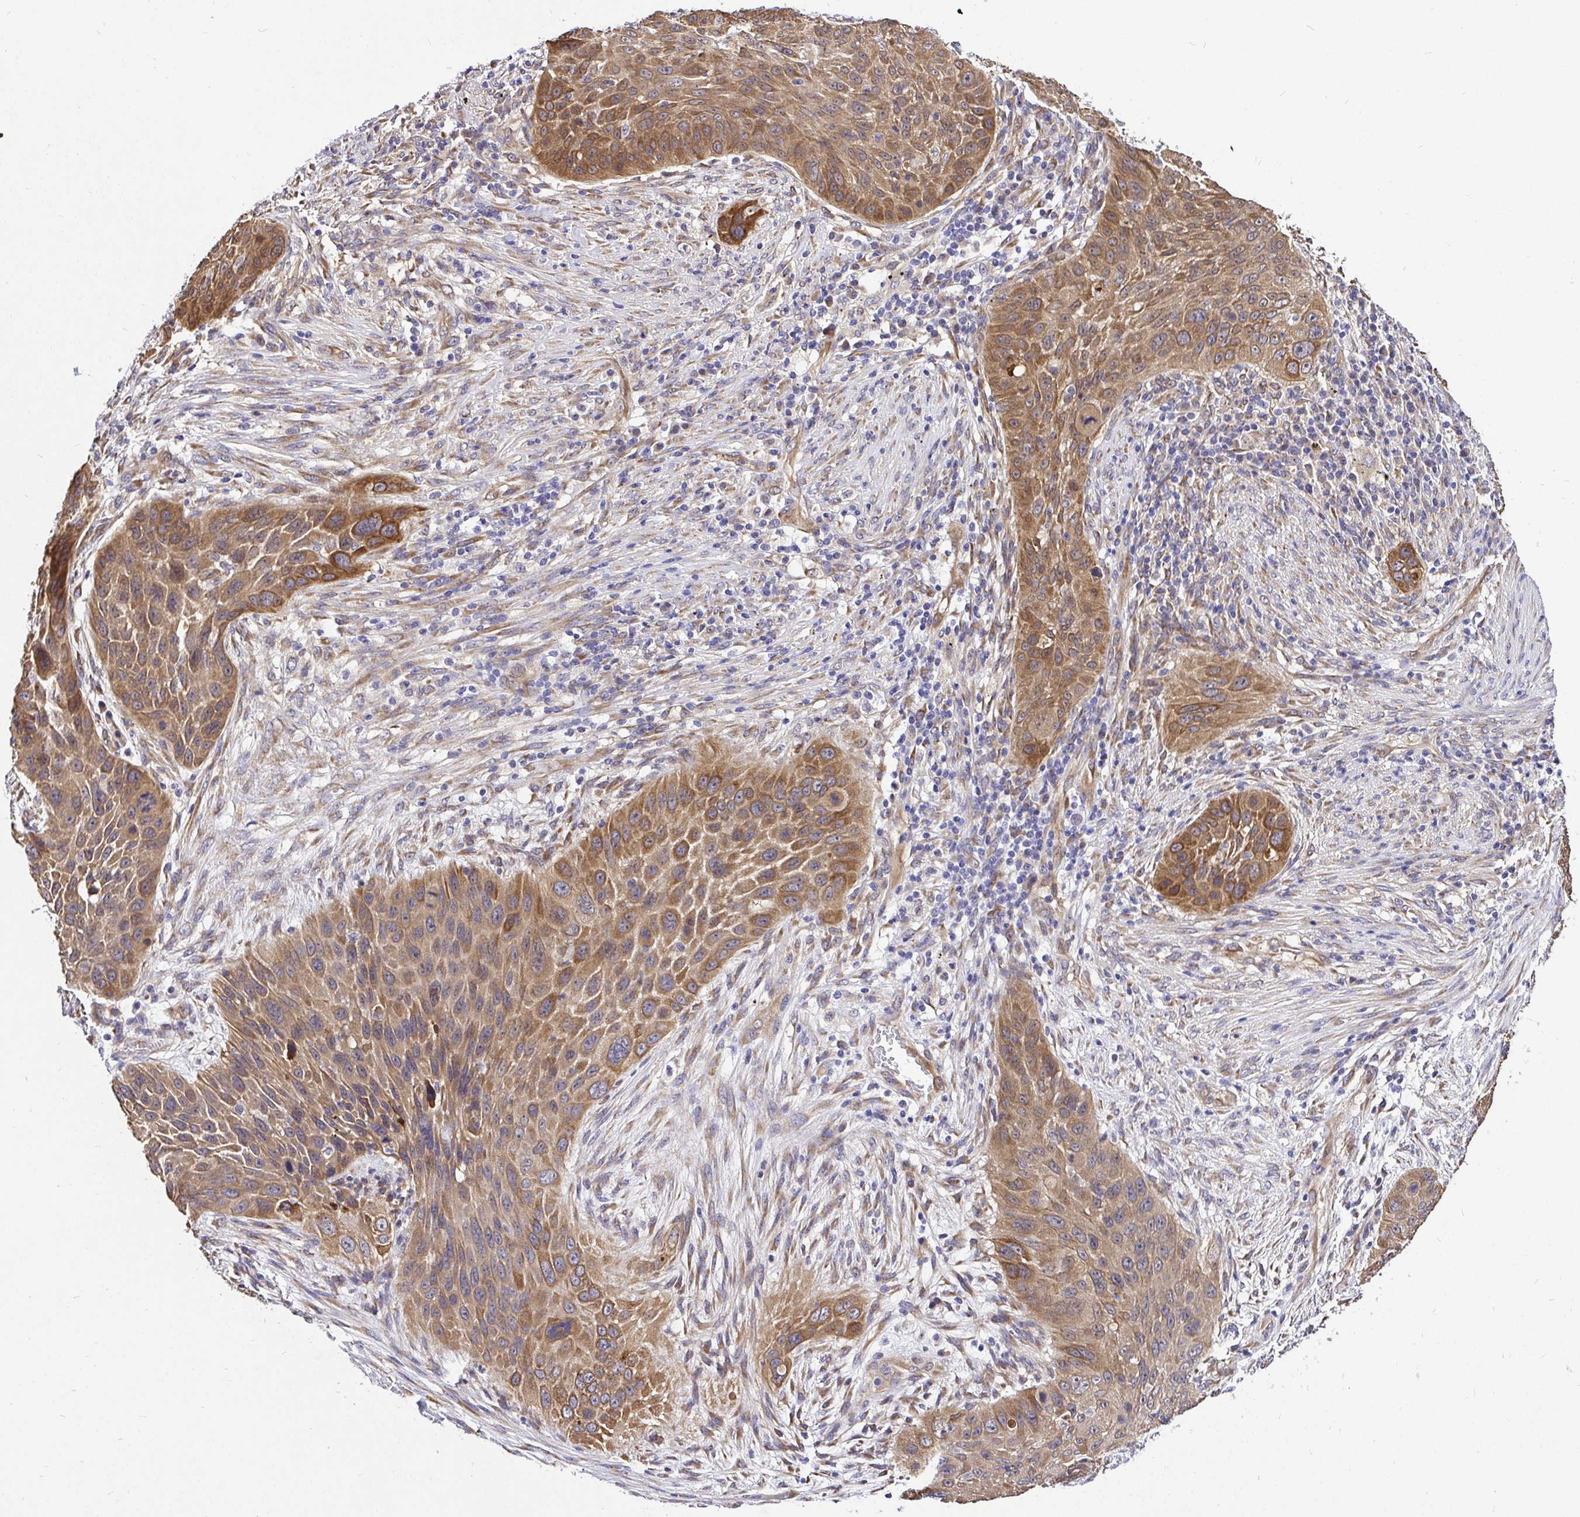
{"staining": {"intensity": "moderate", "quantity": "25%-75%", "location": "cytoplasmic/membranous"}, "tissue": "lung cancer", "cell_type": "Tumor cells", "image_type": "cancer", "snomed": [{"axis": "morphology", "description": "Squamous cell carcinoma, NOS"}, {"axis": "topography", "description": "Lung"}], "caption": "IHC of human lung cancer (squamous cell carcinoma) displays medium levels of moderate cytoplasmic/membranous staining in about 25%-75% of tumor cells.", "gene": "CCDC122", "patient": {"sex": "male", "age": 63}}